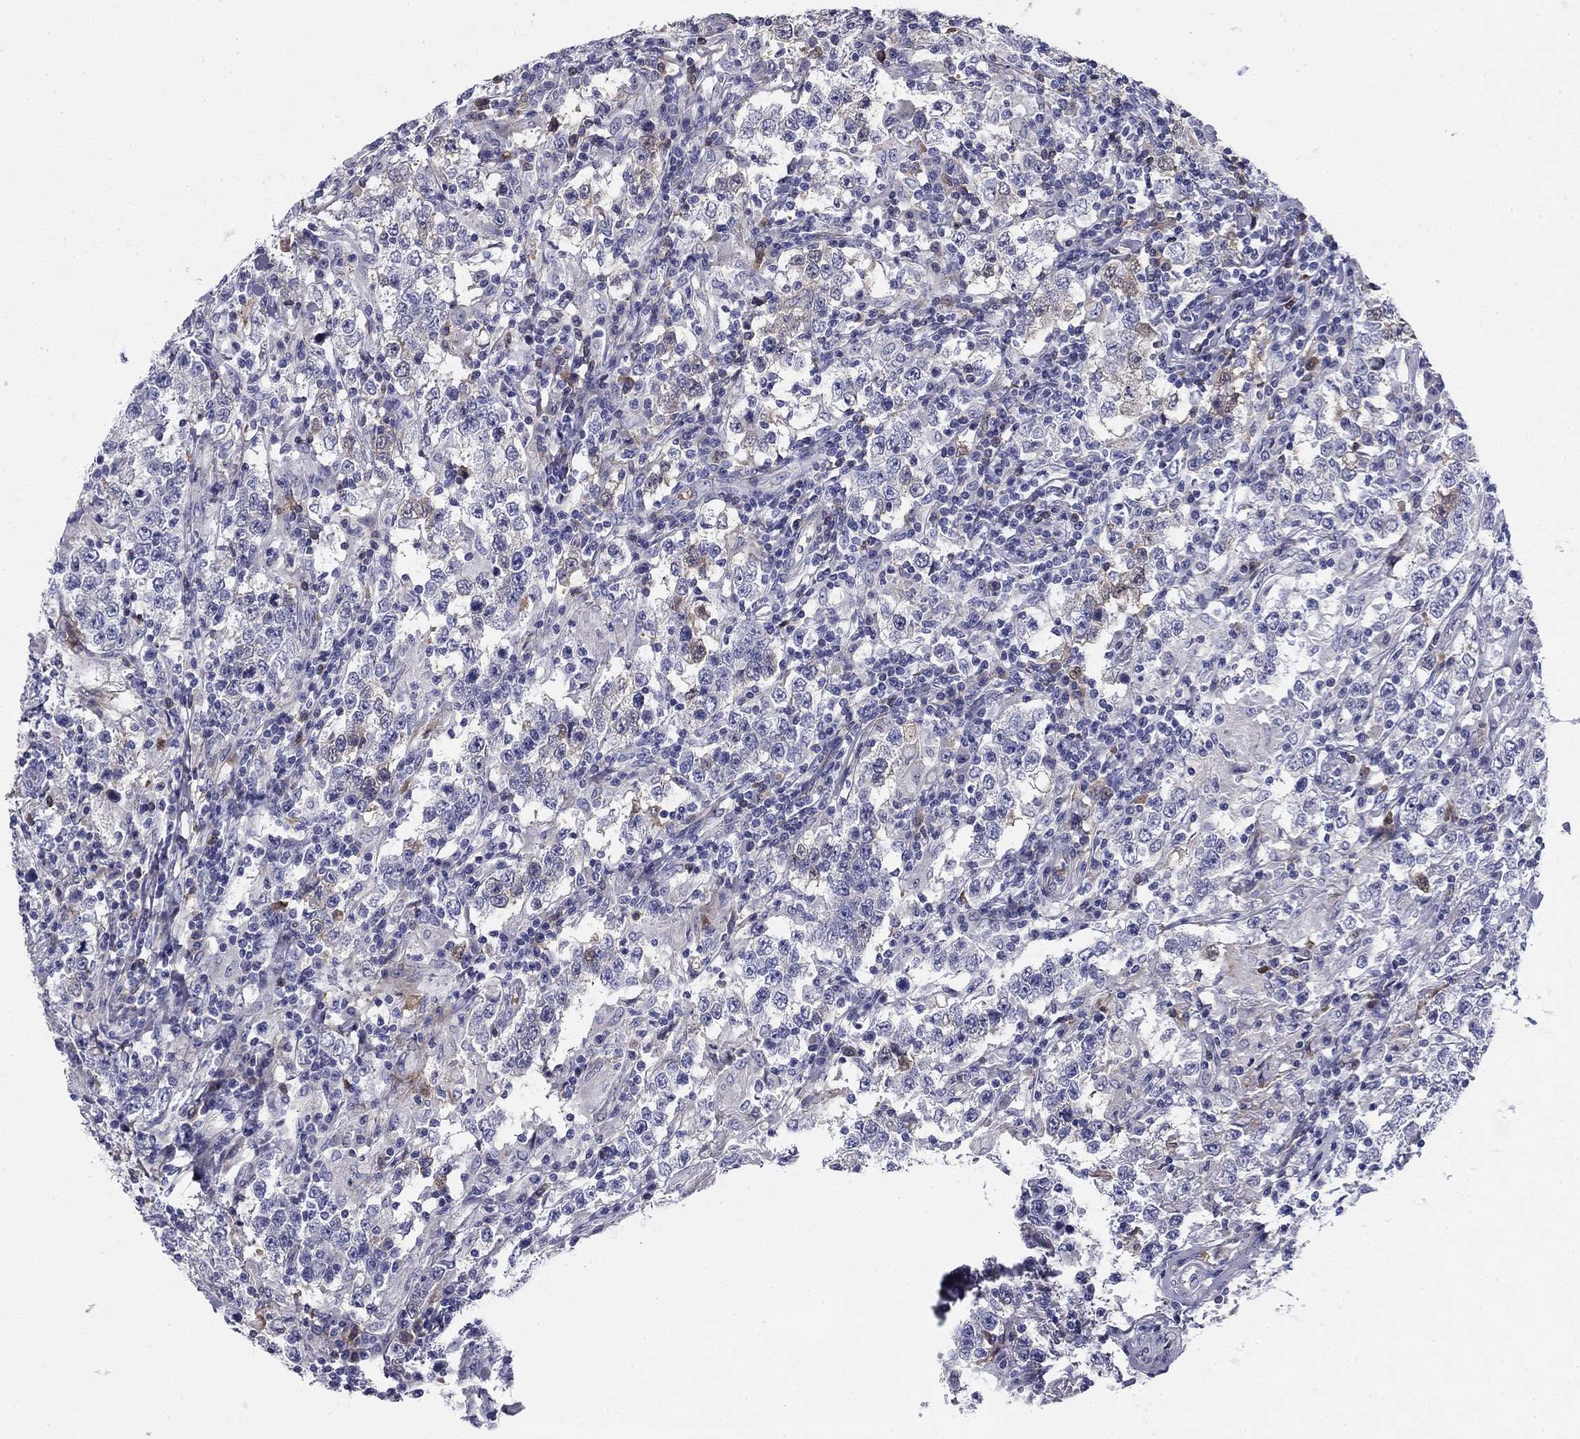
{"staining": {"intensity": "negative", "quantity": "none", "location": "none"}, "tissue": "testis cancer", "cell_type": "Tumor cells", "image_type": "cancer", "snomed": [{"axis": "morphology", "description": "Seminoma, NOS"}, {"axis": "morphology", "description": "Carcinoma, Embryonal, NOS"}, {"axis": "topography", "description": "Testis"}], "caption": "This is an immunohistochemistry (IHC) image of testis cancer (embryonal carcinoma). There is no expression in tumor cells.", "gene": "CPLX4", "patient": {"sex": "male", "age": 41}}